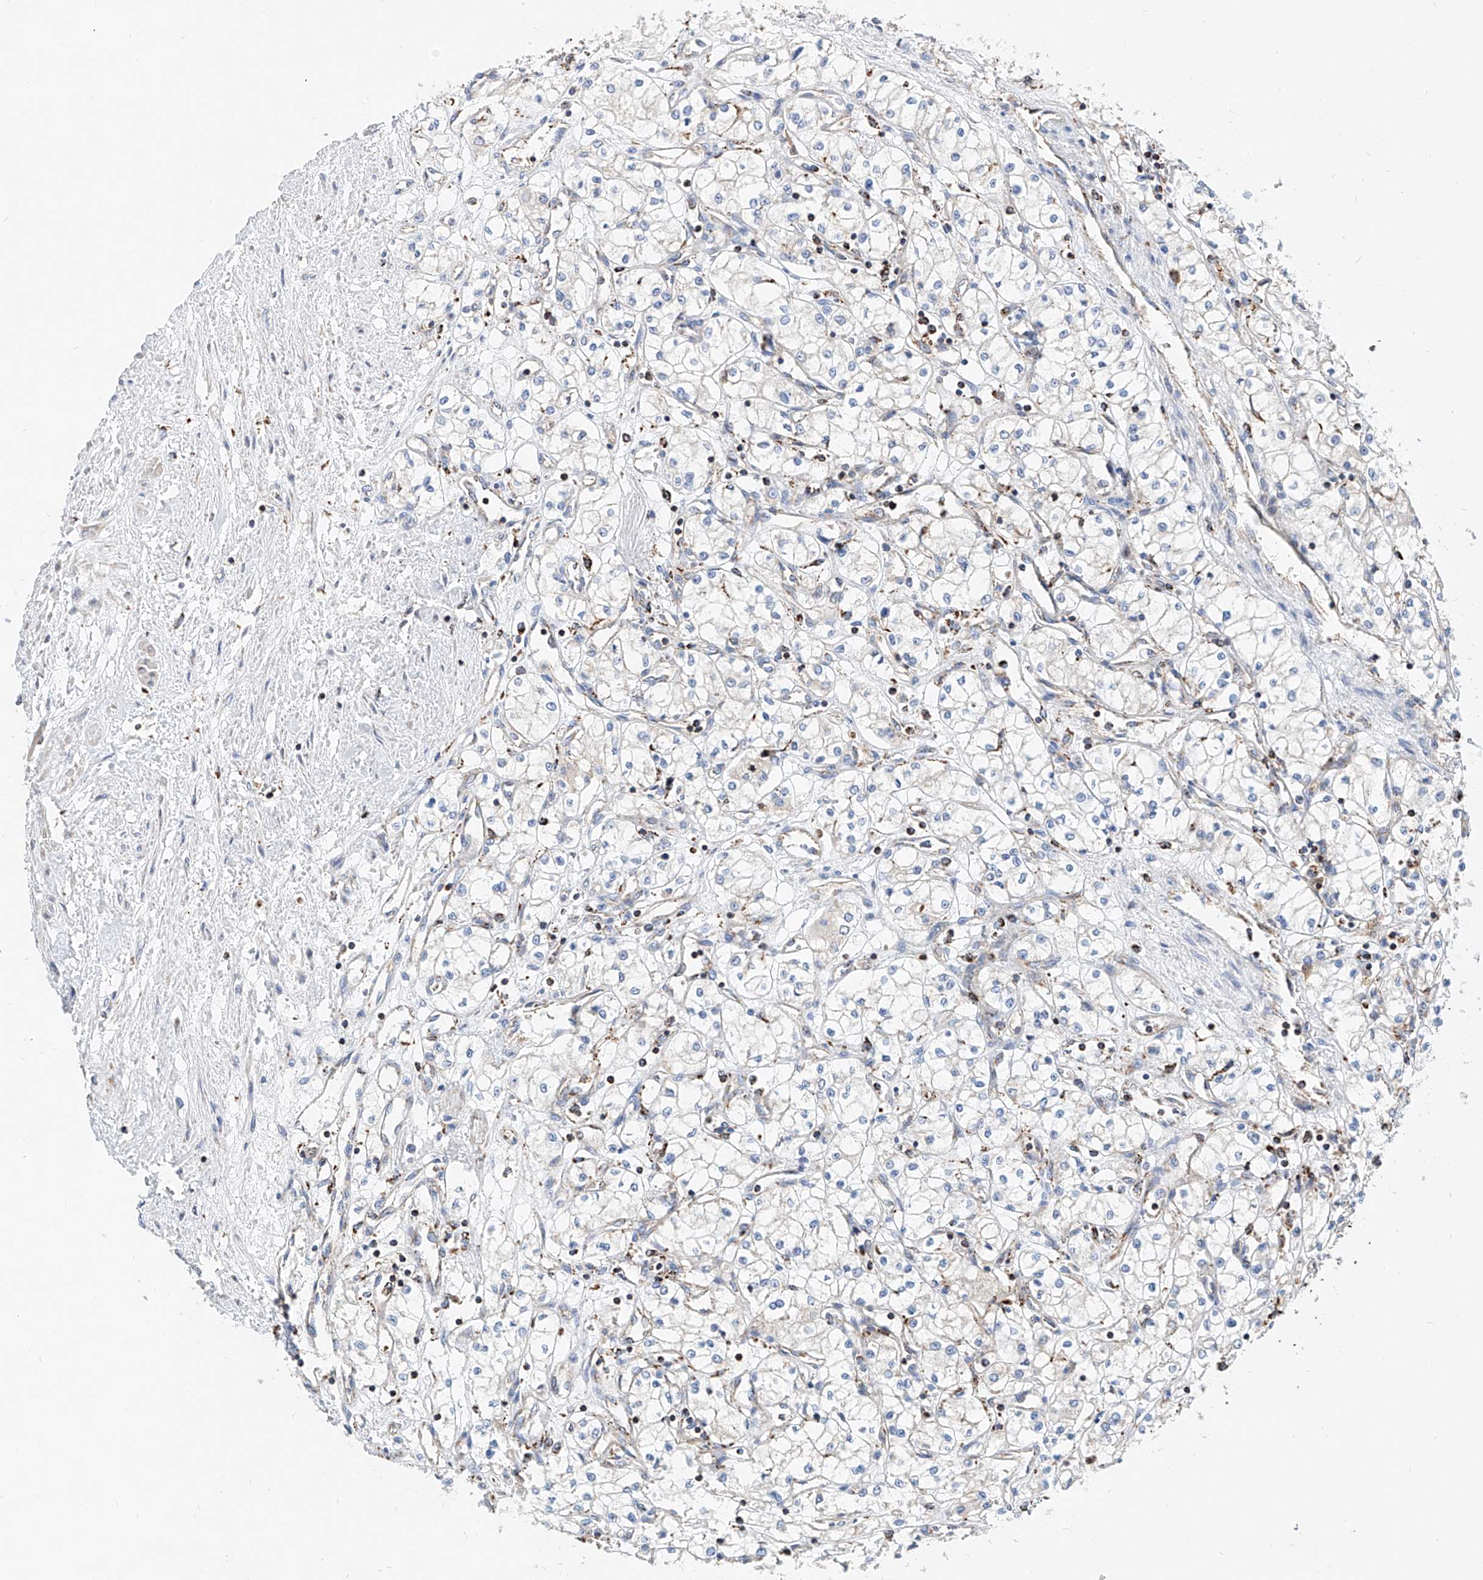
{"staining": {"intensity": "negative", "quantity": "none", "location": "none"}, "tissue": "renal cancer", "cell_type": "Tumor cells", "image_type": "cancer", "snomed": [{"axis": "morphology", "description": "Adenocarcinoma, NOS"}, {"axis": "topography", "description": "Kidney"}], "caption": "The photomicrograph exhibits no significant staining in tumor cells of renal cancer.", "gene": "CPNE5", "patient": {"sex": "male", "age": 59}}